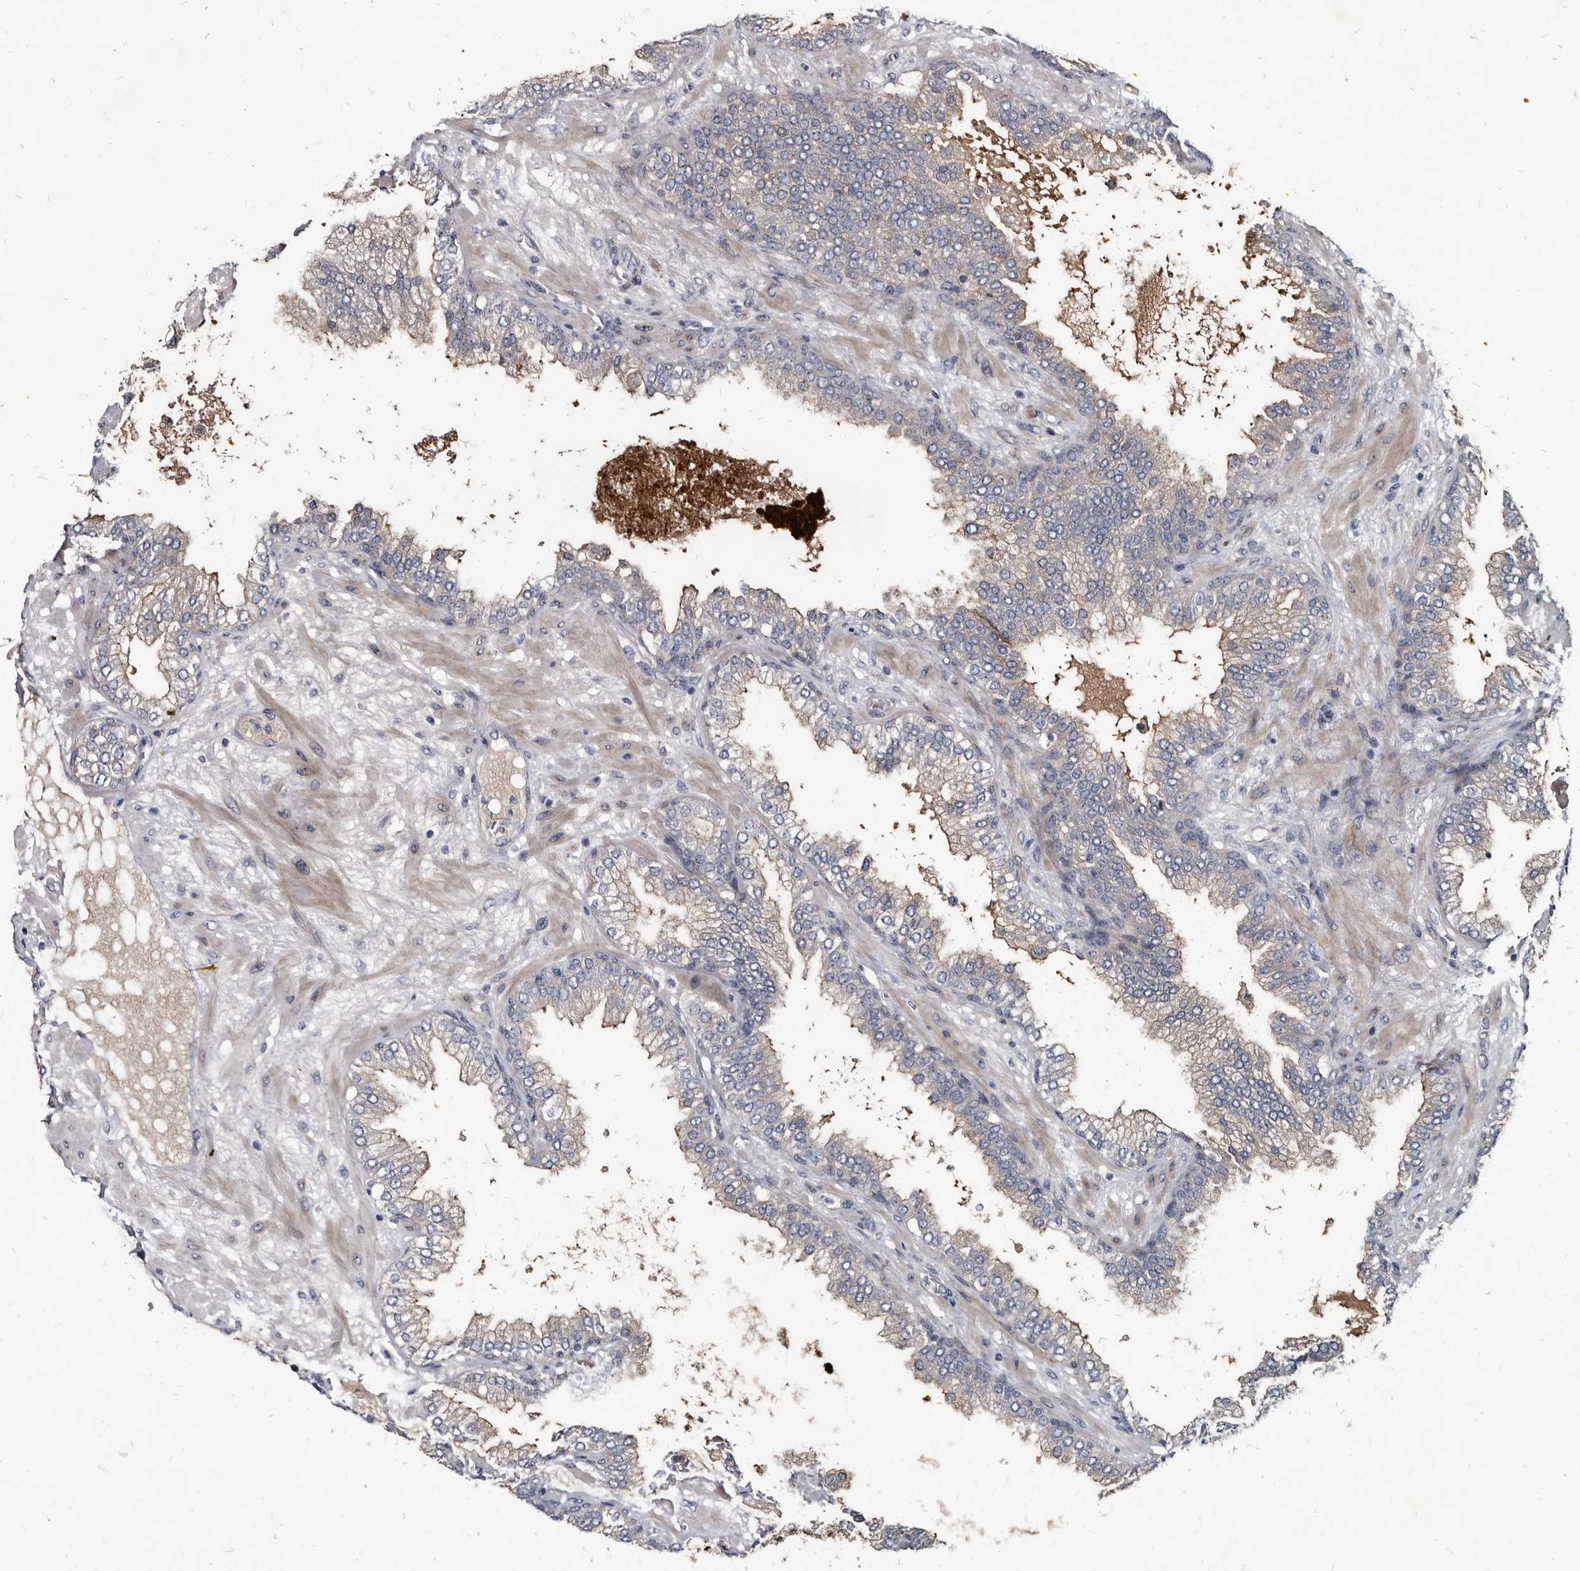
{"staining": {"intensity": "negative", "quantity": "none", "location": "none"}, "tissue": "prostate cancer", "cell_type": "Tumor cells", "image_type": "cancer", "snomed": [{"axis": "morphology", "description": "Adenocarcinoma, High grade"}, {"axis": "topography", "description": "Prostate"}], "caption": "The micrograph displays no staining of tumor cells in prostate cancer.", "gene": "PRSS8", "patient": {"sex": "male", "age": 58}}